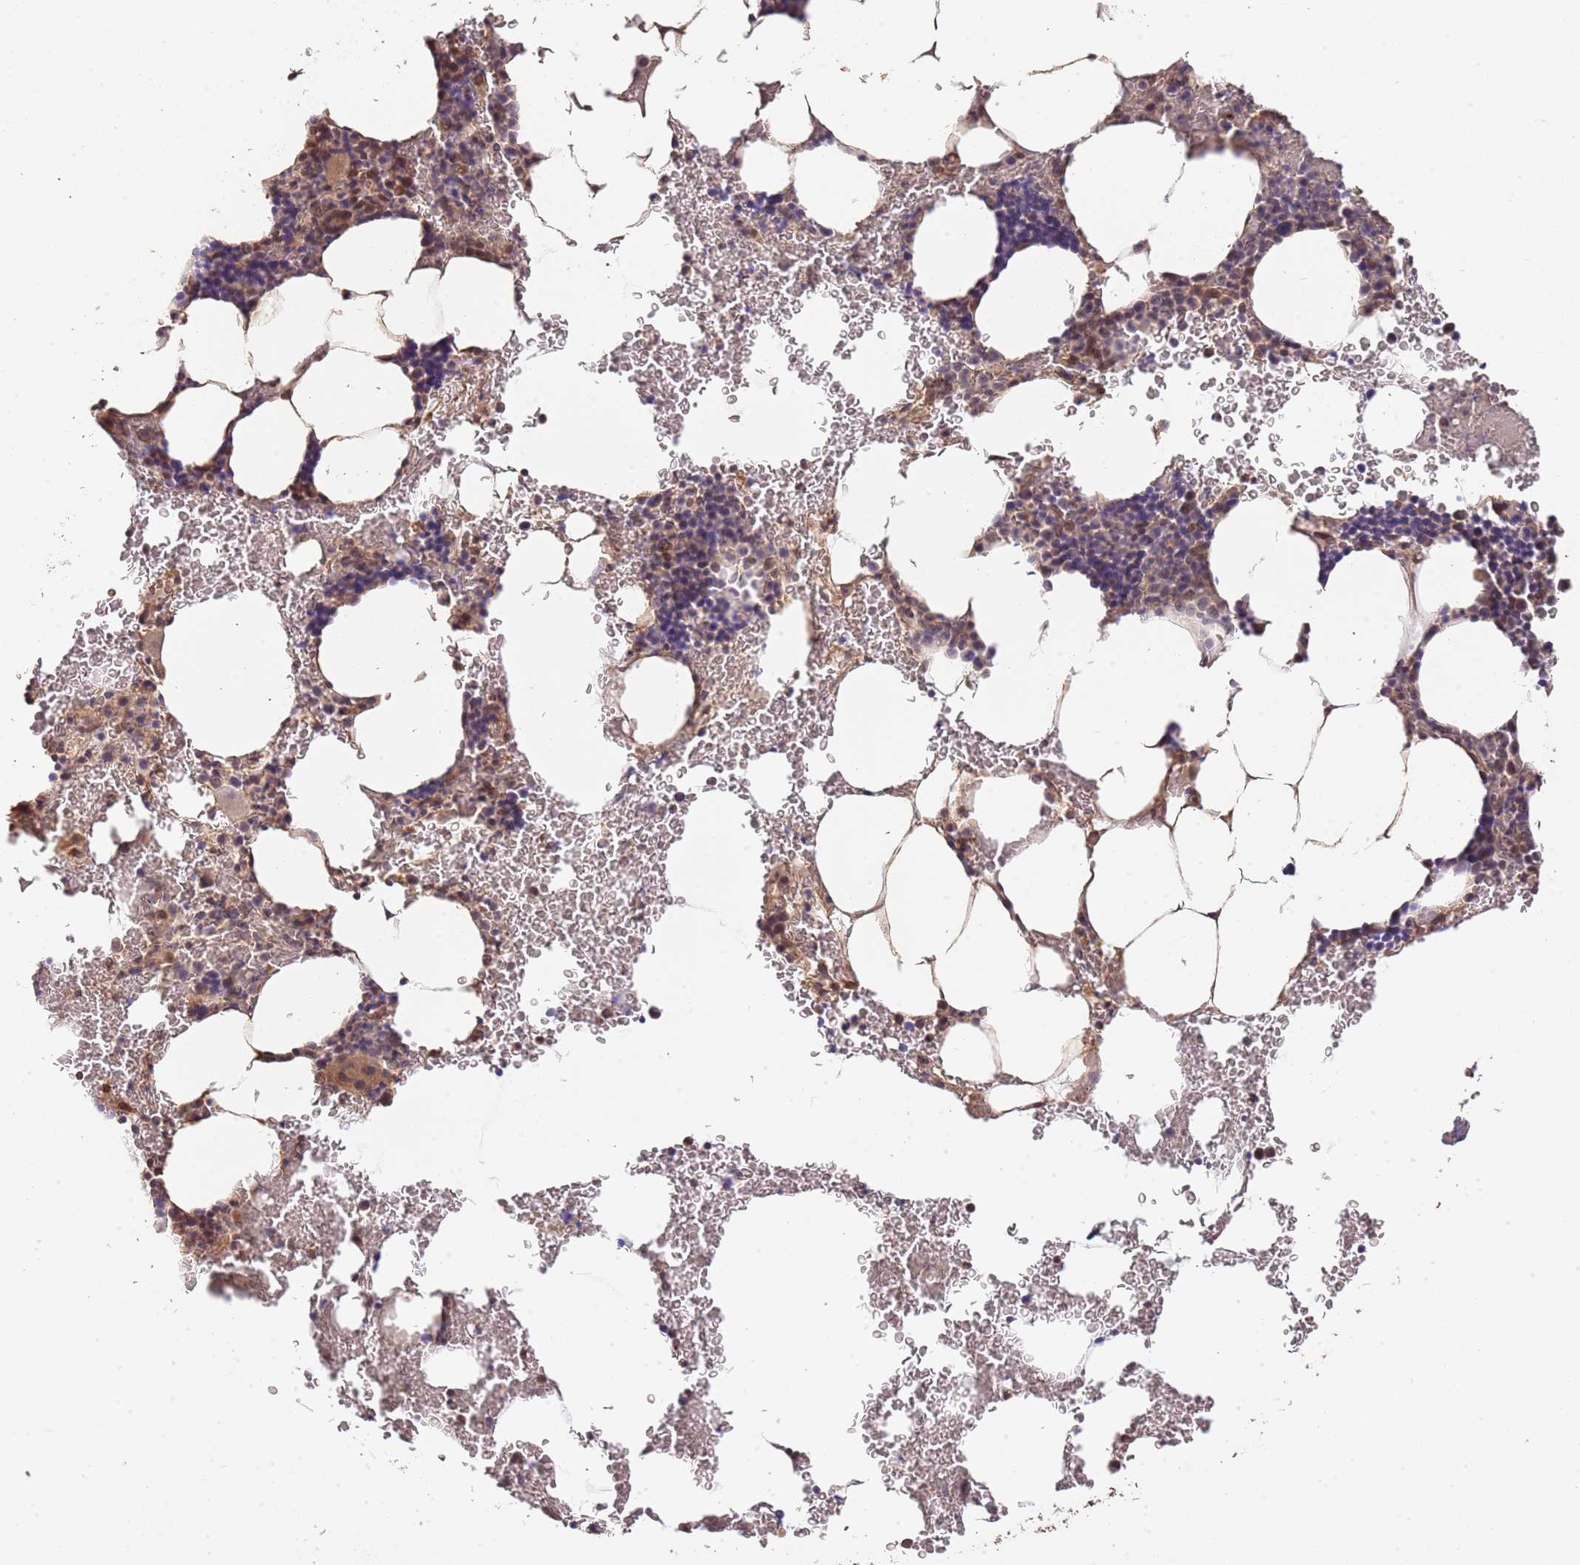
{"staining": {"intensity": "moderate", "quantity": "25%-75%", "location": "nuclear"}, "tissue": "bone marrow", "cell_type": "Hematopoietic cells", "image_type": "normal", "snomed": [{"axis": "morphology", "description": "Normal tissue, NOS"}, {"axis": "topography", "description": "Bone marrow"}], "caption": "Bone marrow stained for a protein (brown) reveals moderate nuclear positive expression in about 25%-75% of hematopoietic cells.", "gene": "SURF2", "patient": {"sex": "female", "age": 58}}